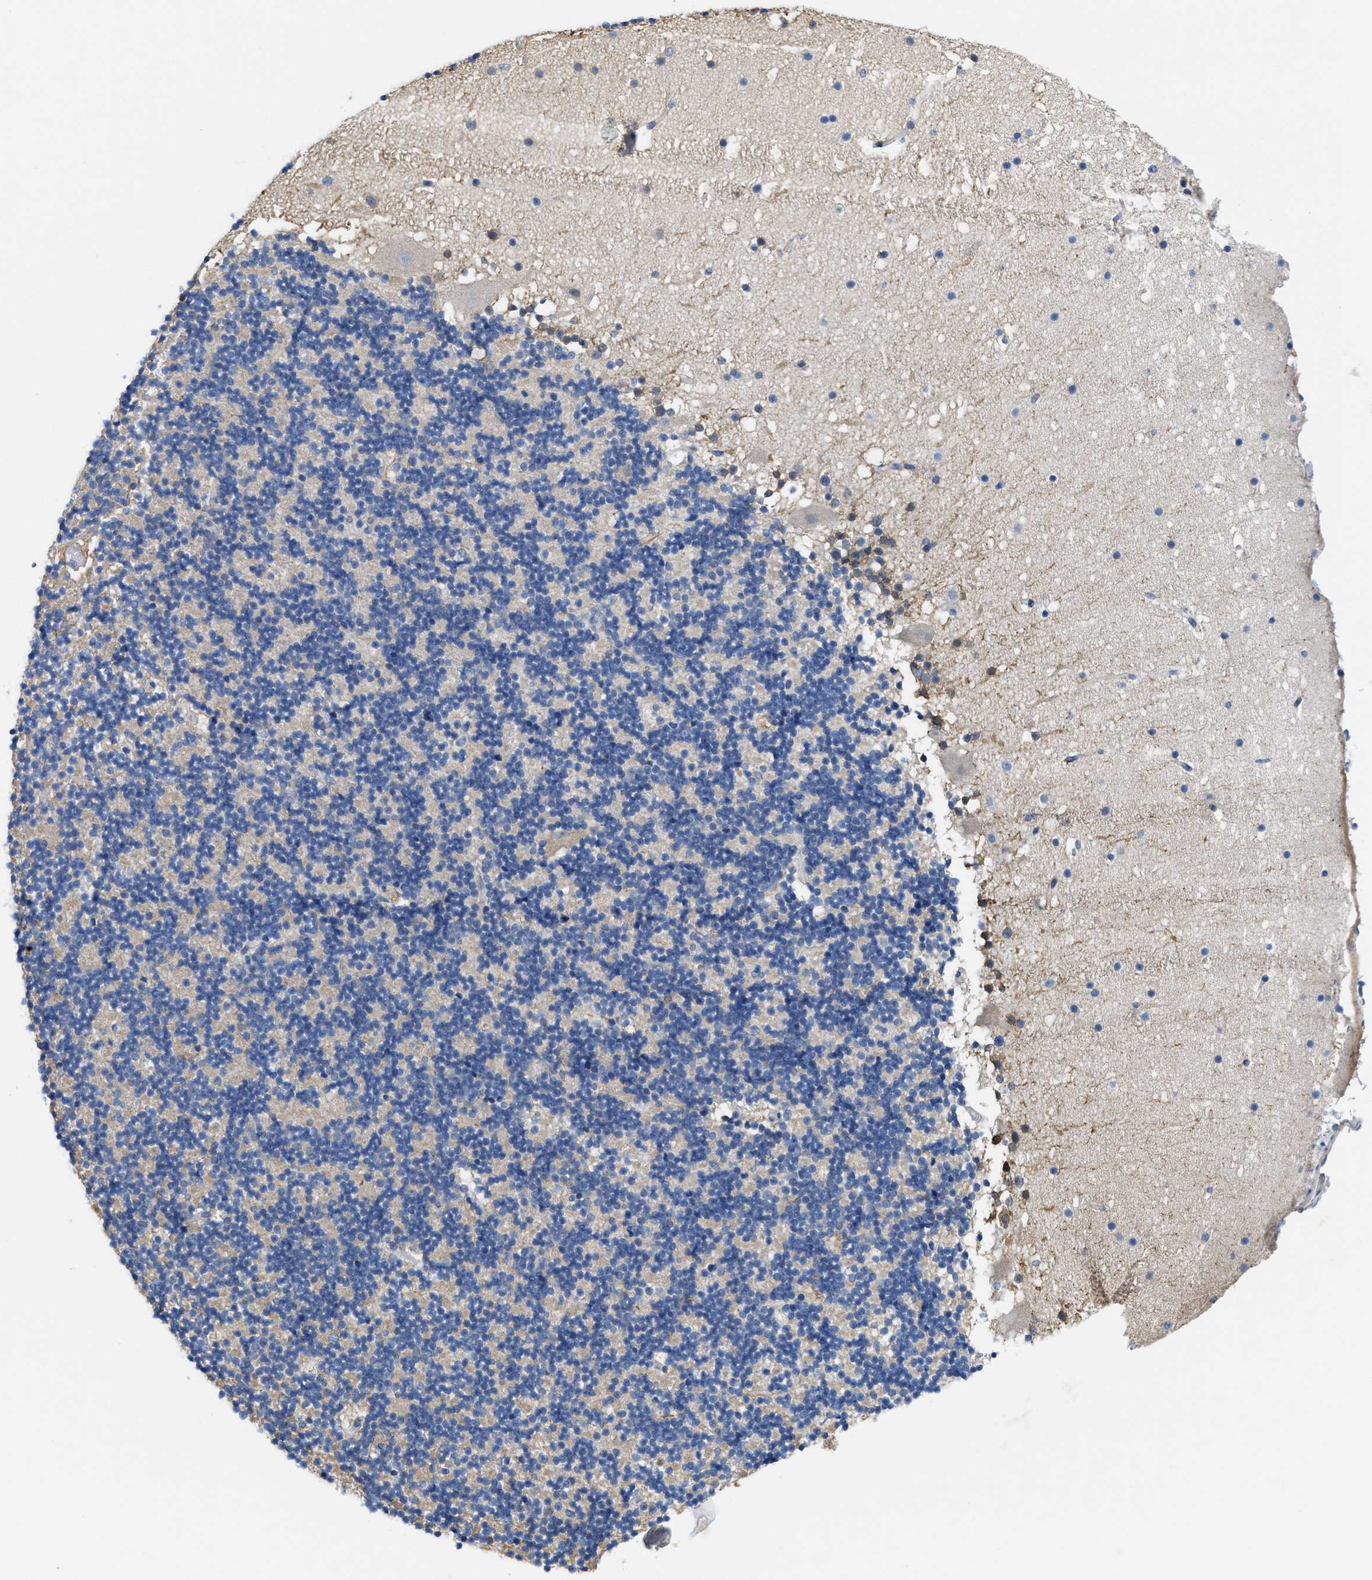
{"staining": {"intensity": "negative", "quantity": "none", "location": "none"}, "tissue": "cerebellum", "cell_type": "Cells in granular layer", "image_type": "normal", "snomed": [{"axis": "morphology", "description": "Normal tissue, NOS"}, {"axis": "topography", "description": "Cerebellum"}], "caption": "Immunohistochemical staining of benign cerebellum demonstrates no significant staining in cells in granular layer. The staining is performed using DAB (3,3'-diaminobenzidine) brown chromogen with nuclei counter-stained in using hematoxylin.", "gene": "CPA2", "patient": {"sex": "male", "age": 57}}